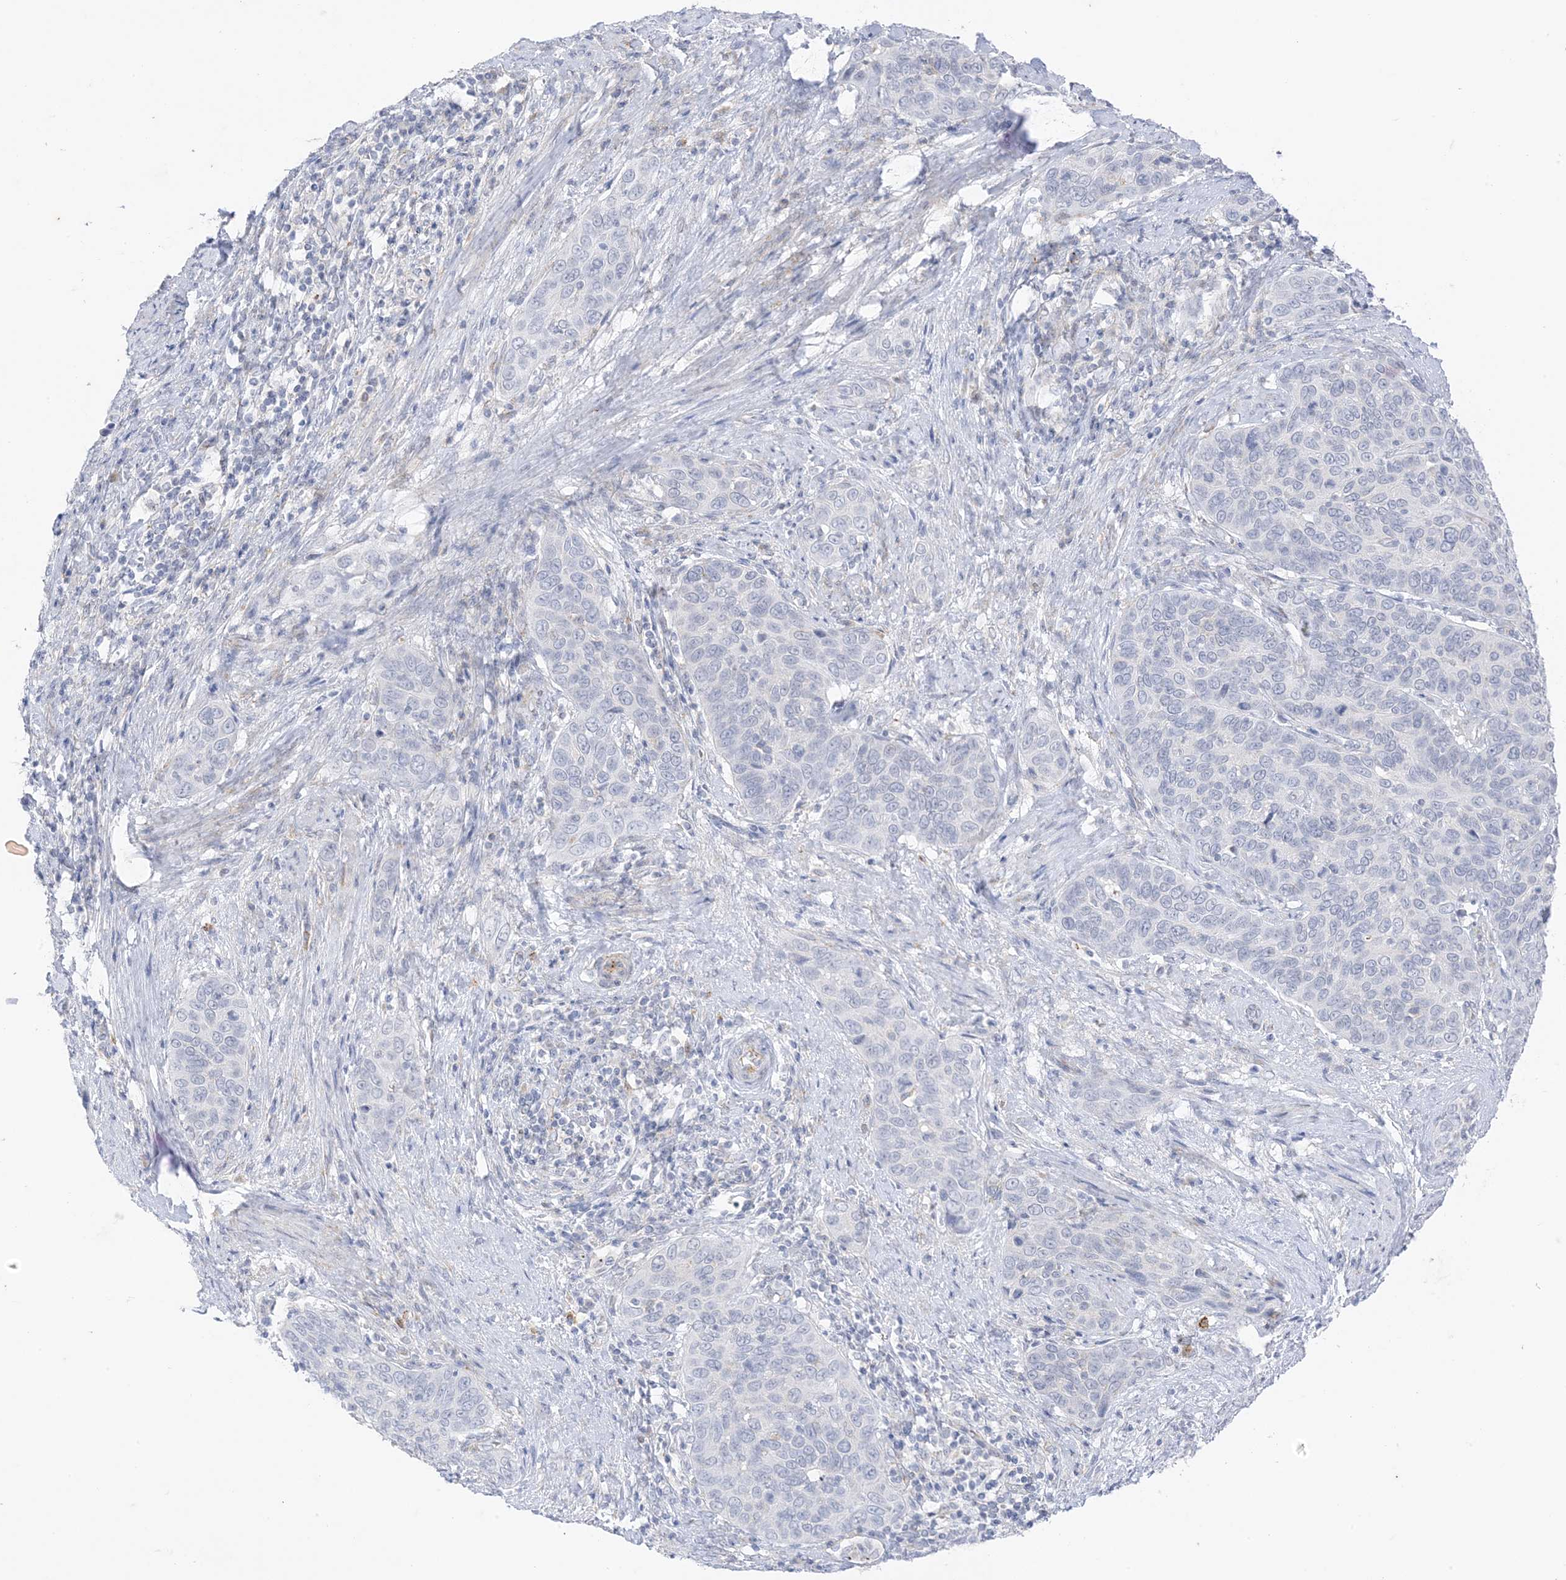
{"staining": {"intensity": "negative", "quantity": "none", "location": "none"}, "tissue": "cervical cancer", "cell_type": "Tumor cells", "image_type": "cancer", "snomed": [{"axis": "morphology", "description": "Squamous cell carcinoma, NOS"}, {"axis": "topography", "description": "Cervix"}], "caption": "Tumor cells show no significant protein staining in cervical cancer (squamous cell carcinoma). (DAB (3,3'-diaminobenzidine) immunohistochemistry, high magnification).", "gene": "RAC1", "patient": {"sex": "female", "age": 60}}